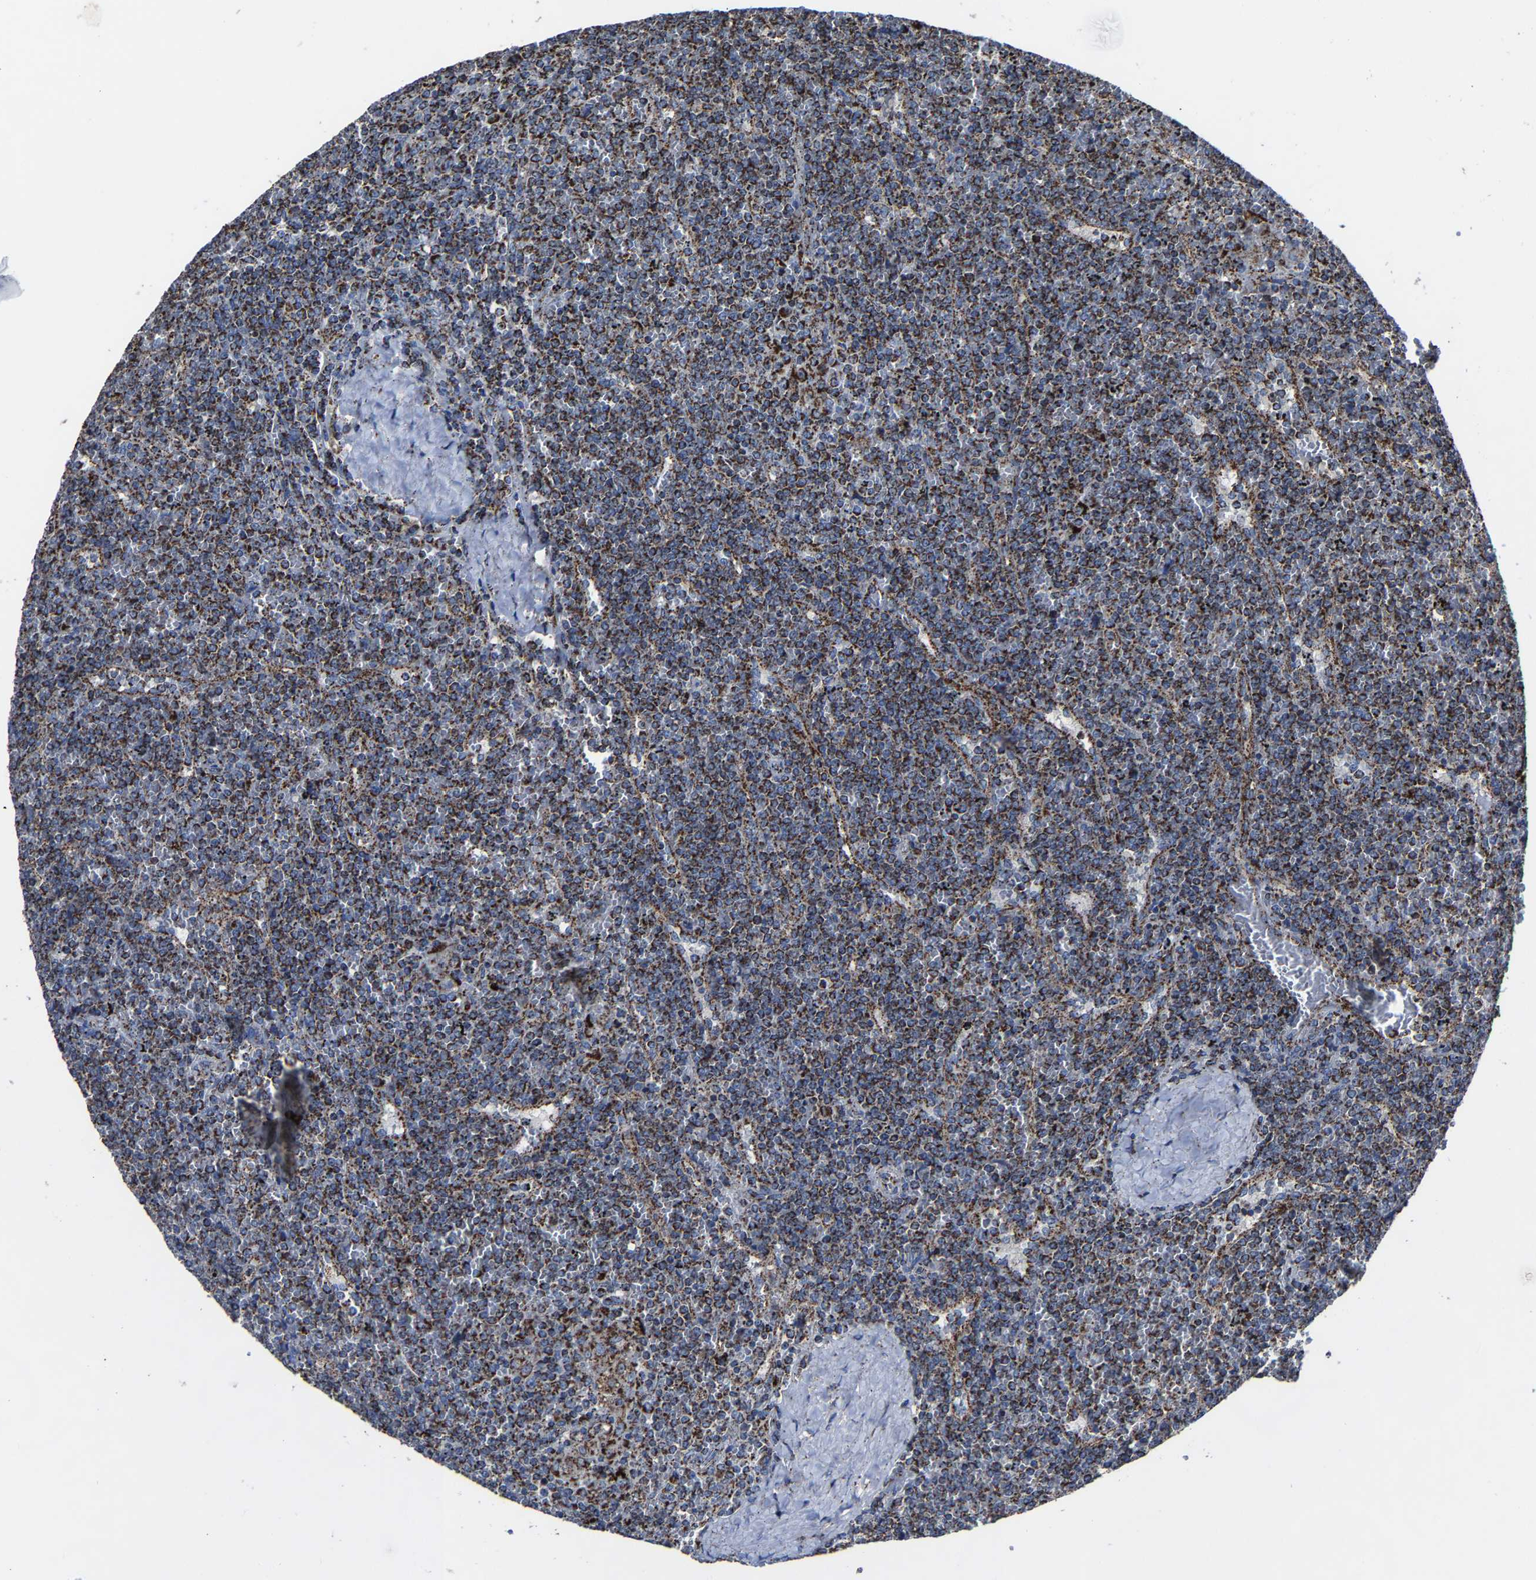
{"staining": {"intensity": "strong", "quantity": ">75%", "location": "cytoplasmic/membranous"}, "tissue": "lymphoma", "cell_type": "Tumor cells", "image_type": "cancer", "snomed": [{"axis": "morphology", "description": "Malignant lymphoma, non-Hodgkin's type, Low grade"}, {"axis": "topography", "description": "Spleen"}], "caption": "This is an image of immunohistochemistry (IHC) staining of lymphoma, which shows strong positivity in the cytoplasmic/membranous of tumor cells.", "gene": "NDUFV3", "patient": {"sex": "female", "age": 19}}